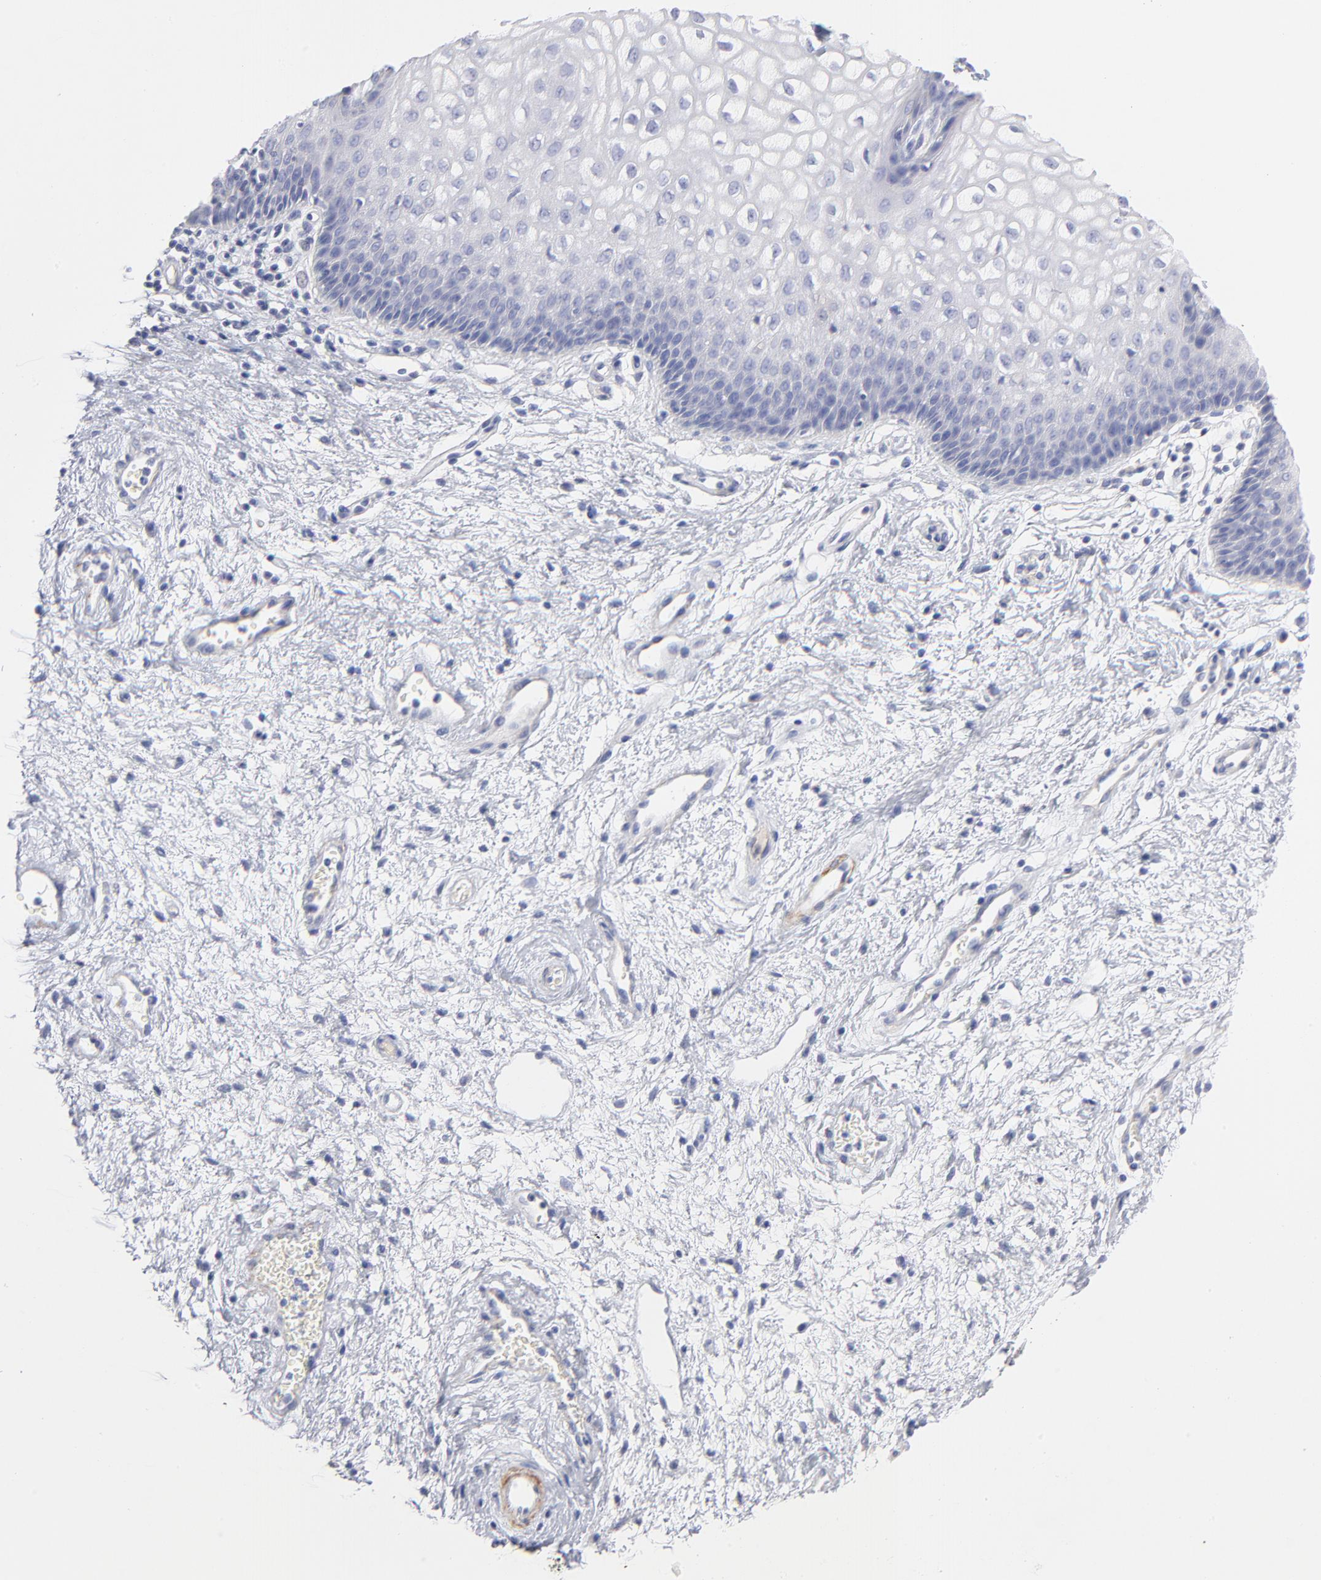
{"staining": {"intensity": "negative", "quantity": "none", "location": "none"}, "tissue": "vagina", "cell_type": "Squamous epithelial cells", "image_type": "normal", "snomed": [{"axis": "morphology", "description": "Normal tissue, NOS"}, {"axis": "topography", "description": "Vagina"}], "caption": "DAB immunohistochemical staining of unremarkable vagina exhibits no significant positivity in squamous epithelial cells. (Stains: DAB (3,3'-diaminobenzidine) immunohistochemistry (IHC) with hematoxylin counter stain, Microscopy: brightfield microscopy at high magnification).", "gene": "ACTA2", "patient": {"sex": "female", "age": 34}}